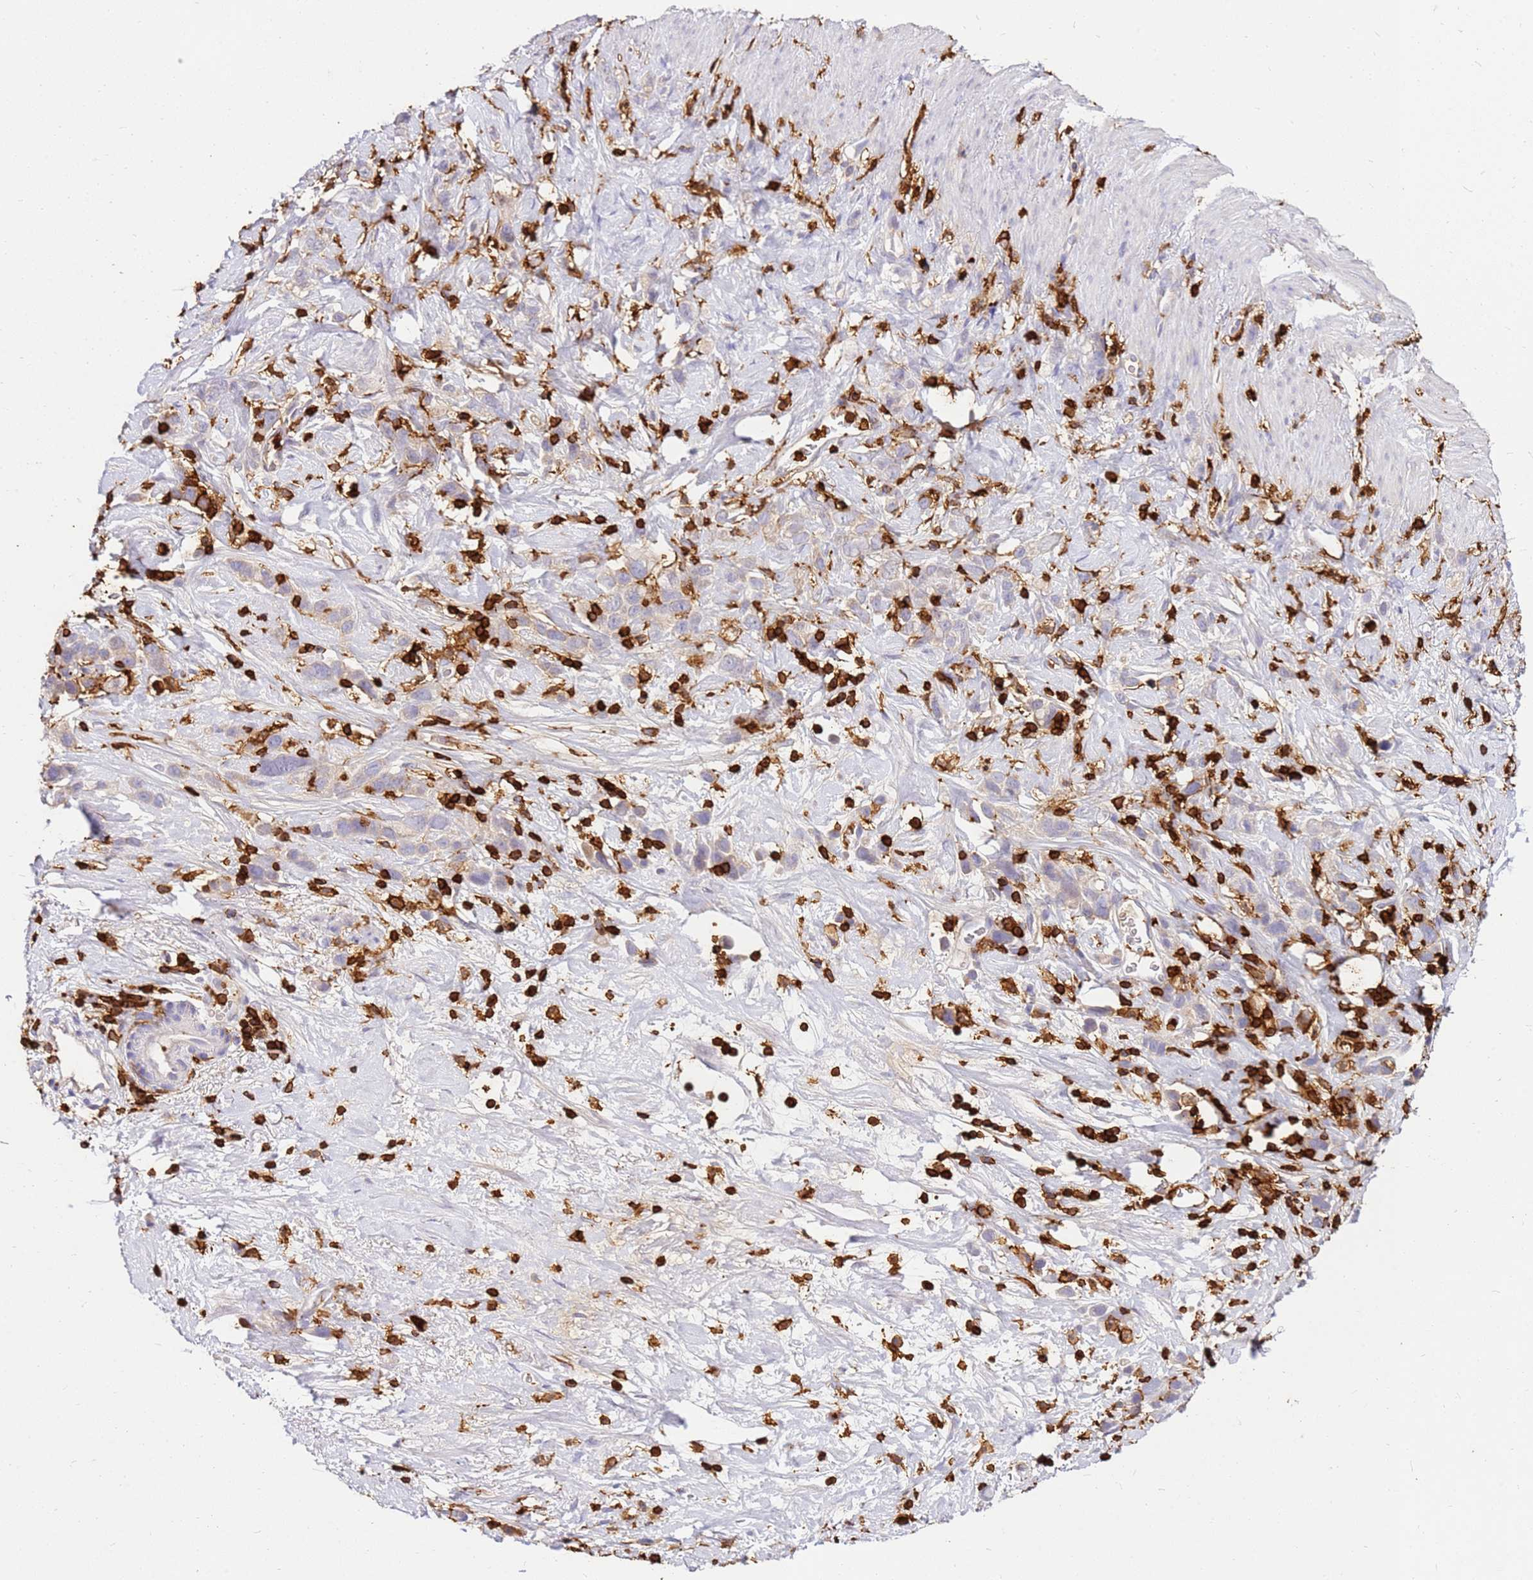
{"staining": {"intensity": "negative", "quantity": "none", "location": "none"}, "tissue": "stomach cancer", "cell_type": "Tumor cells", "image_type": "cancer", "snomed": [{"axis": "morphology", "description": "Adenocarcinoma, NOS"}, {"axis": "topography", "description": "Stomach"}], "caption": "High magnification brightfield microscopy of adenocarcinoma (stomach) stained with DAB (3,3'-diaminobenzidine) (brown) and counterstained with hematoxylin (blue): tumor cells show no significant positivity.", "gene": "CORO1A", "patient": {"sex": "female", "age": 65}}